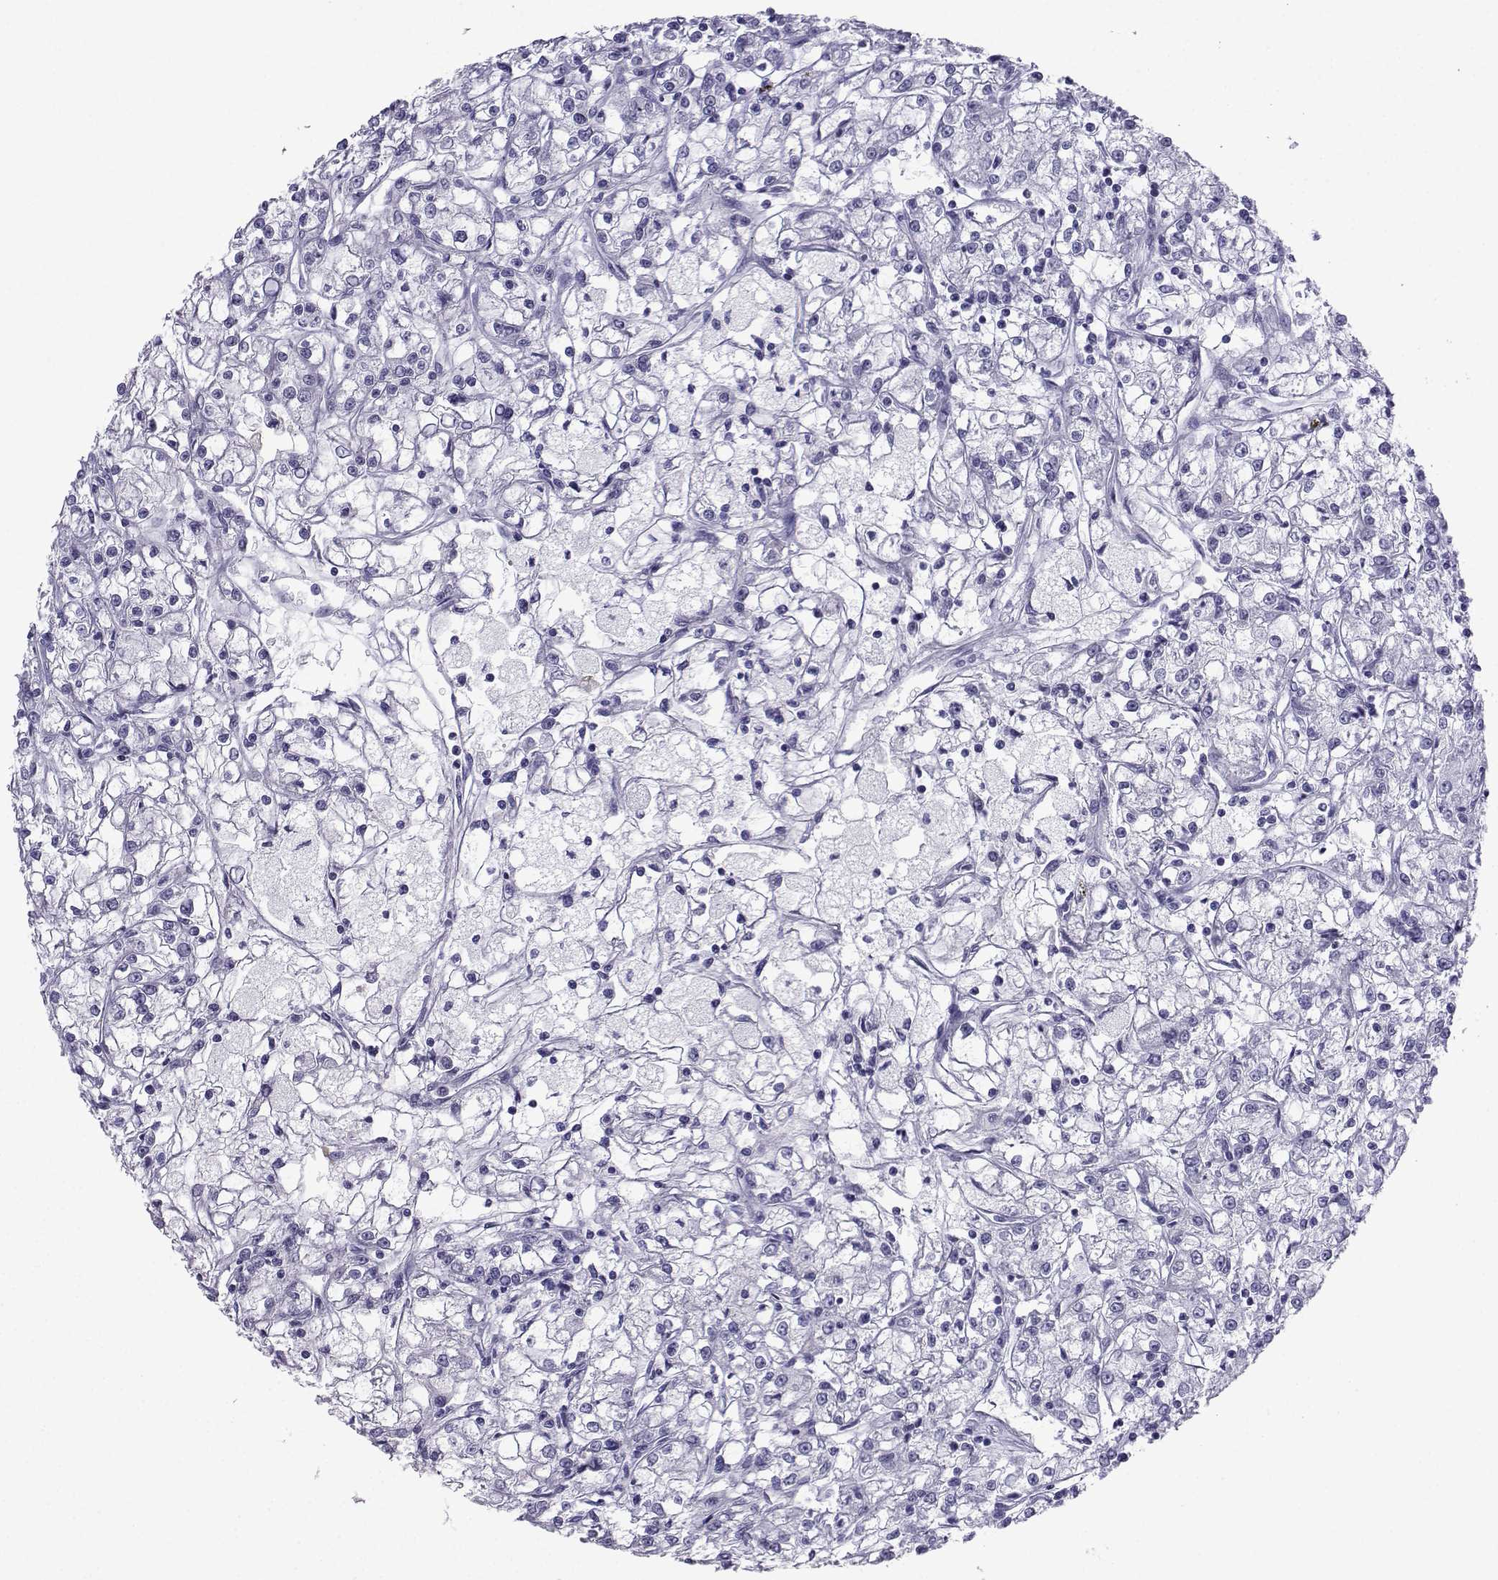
{"staining": {"intensity": "negative", "quantity": "none", "location": "none"}, "tissue": "renal cancer", "cell_type": "Tumor cells", "image_type": "cancer", "snomed": [{"axis": "morphology", "description": "Adenocarcinoma, NOS"}, {"axis": "topography", "description": "Kidney"}], "caption": "Immunohistochemical staining of renal cancer shows no significant positivity in tumor cells. (Brightfield microscopy of DAB (3,3'-diaminobenzidine) immunohistochemistry (IHC) at high magnification).", "gene": "LORICRIN", "patient": {"sex": "female", "age": 59}}